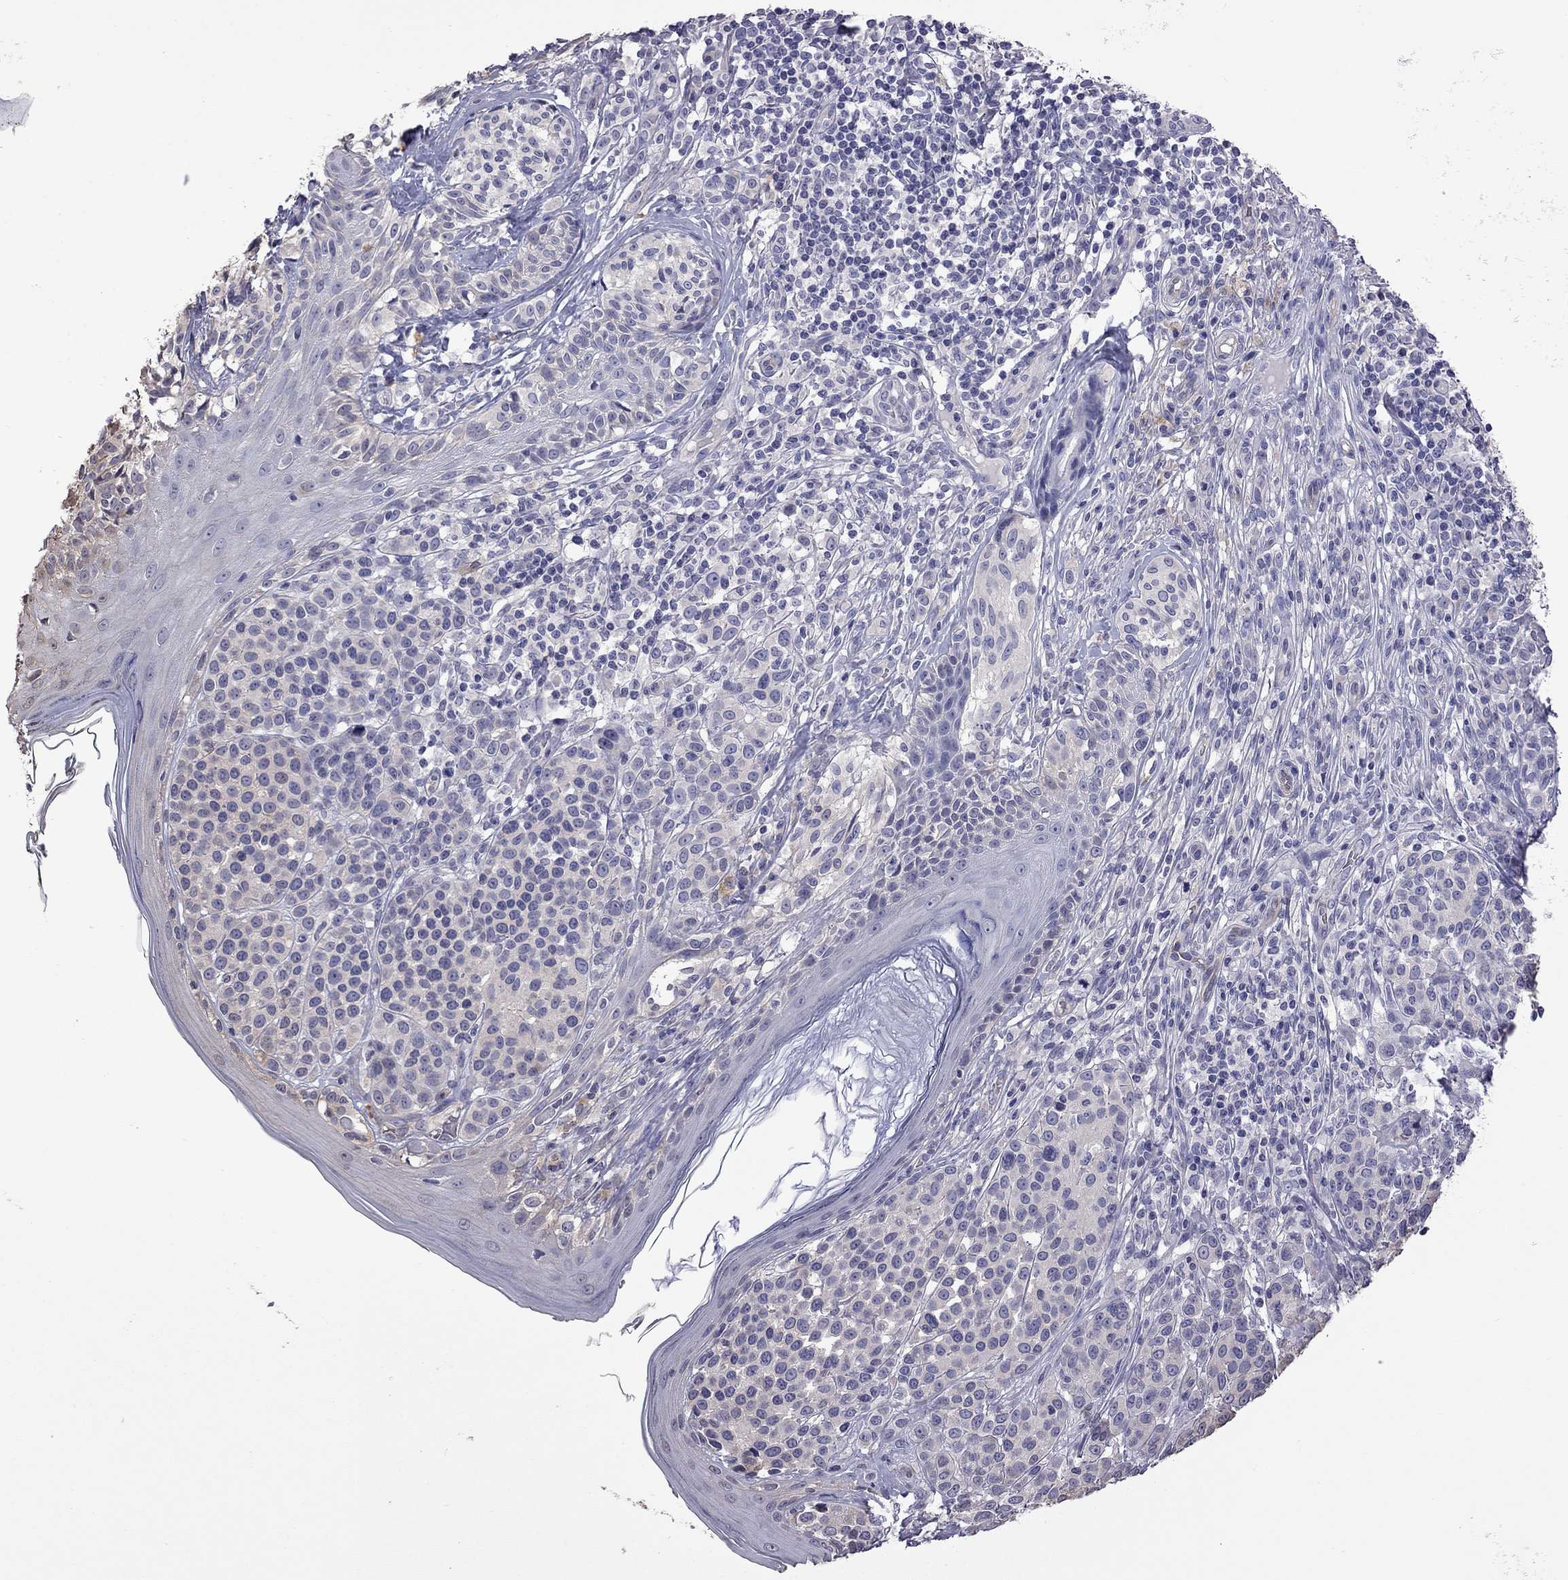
{"staining": {"intensity": "negative", "quantity": "none", "location": "none"}, "tissue": "melanoma", "cell_type": "Tumor cells", "image_type": "cancer", "snomed": [{"axis": "morphology", "description": "Malignant melanoma, NOS"}, {"axis": "topography", "description": "Skin"}], "caption": "Melanoma was stained to show a protein in brown. There is no significant expression in tumor cells.", "gene": "FEZ1", "patient": {"sex": "male", "age": 79}}